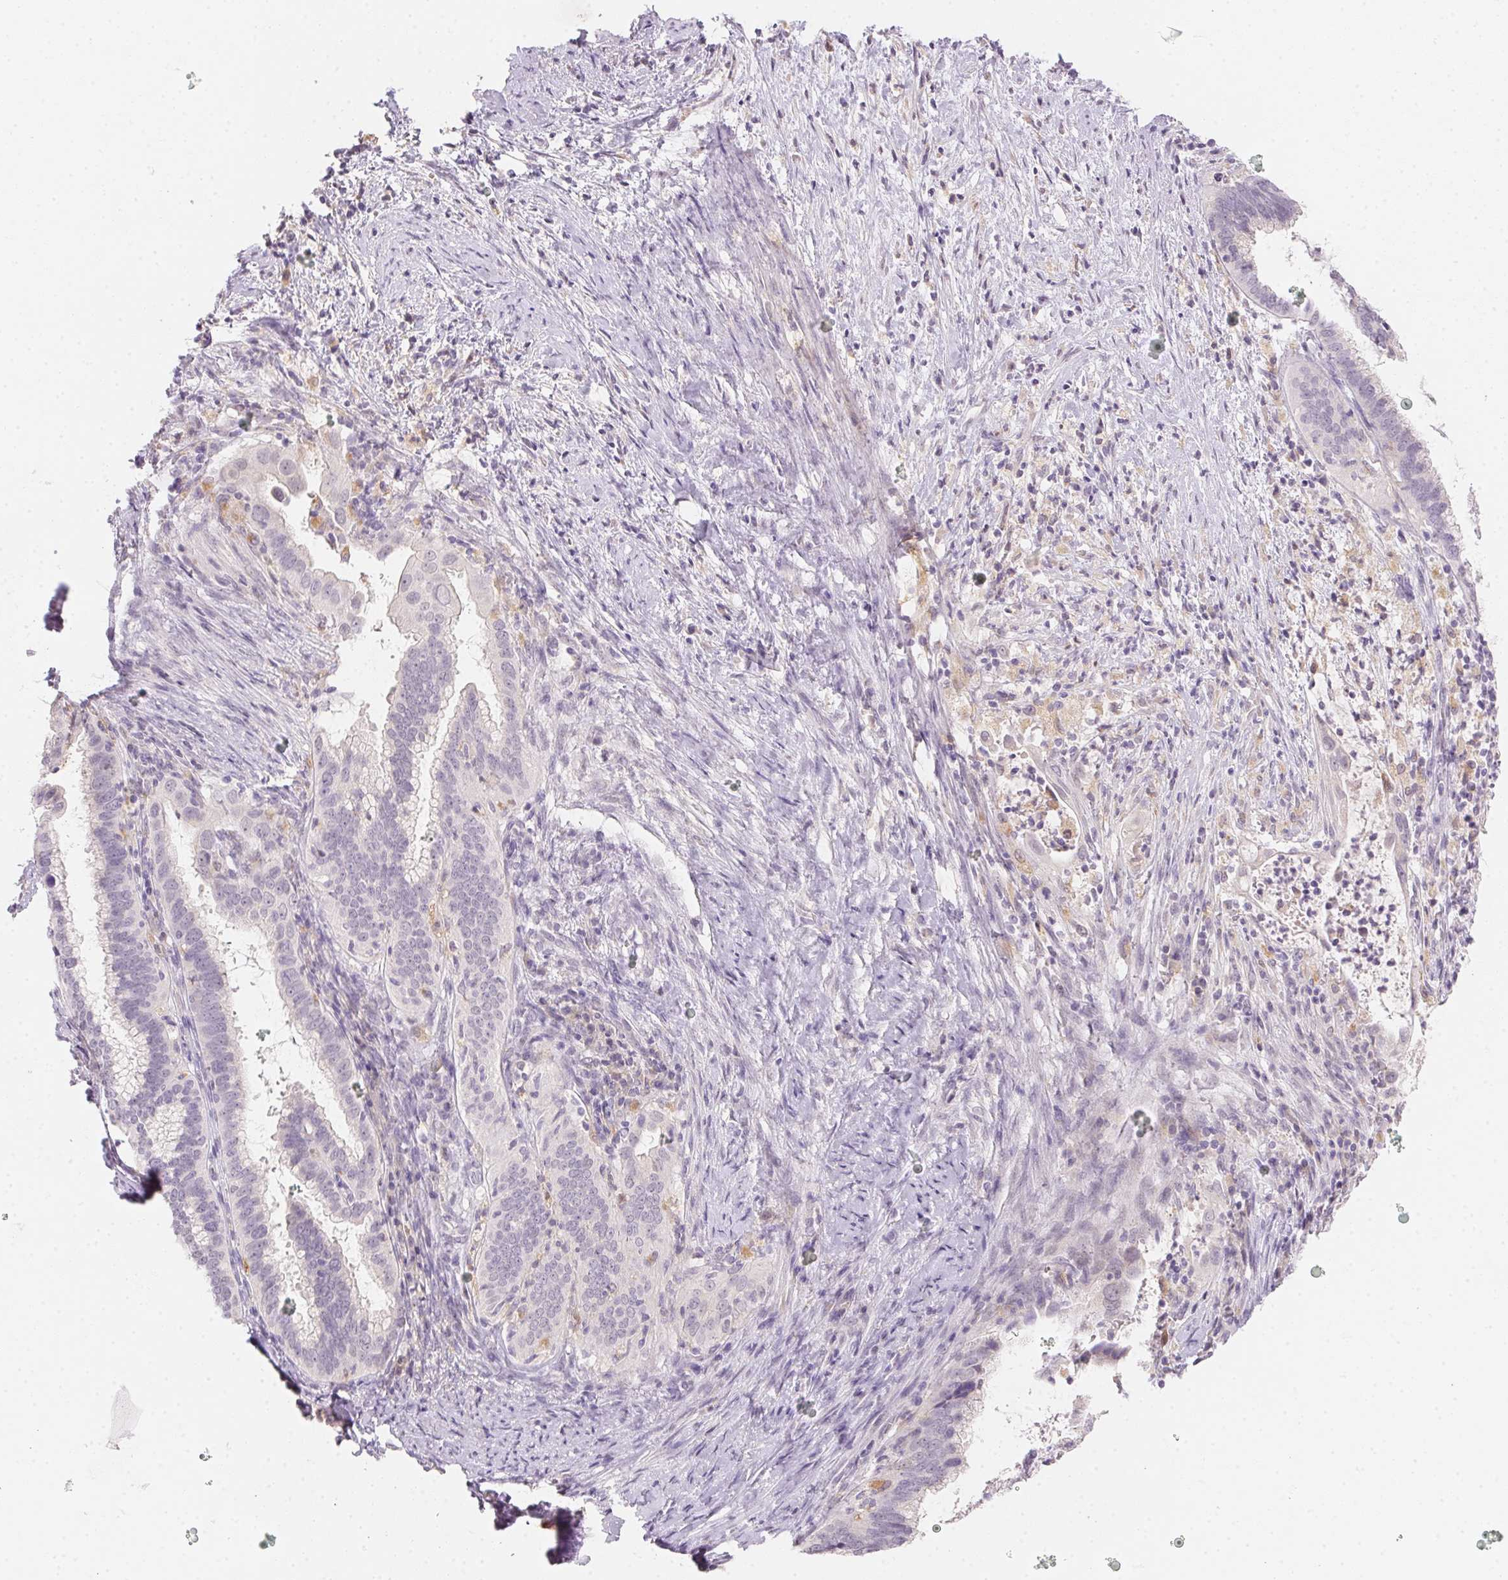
{"staining": {"intensity": "negative", "quantity": "none", "location": "none"}, "tissue": "cervical cancer", "cell_type": "Tumor cells", "image_type": "cancer", "snomed": [{"axis": "morphology", "description": "Adenocarcinoma, NOS"}, {"axis": "topography", "description": "Cervix"}], "caption": "Photomicrograph shows no significant protein expression in tumor cells of cervical adenocarcinoma.", "gene": "SLC6A18", "patient": {"sex": "female", "age": 56}}